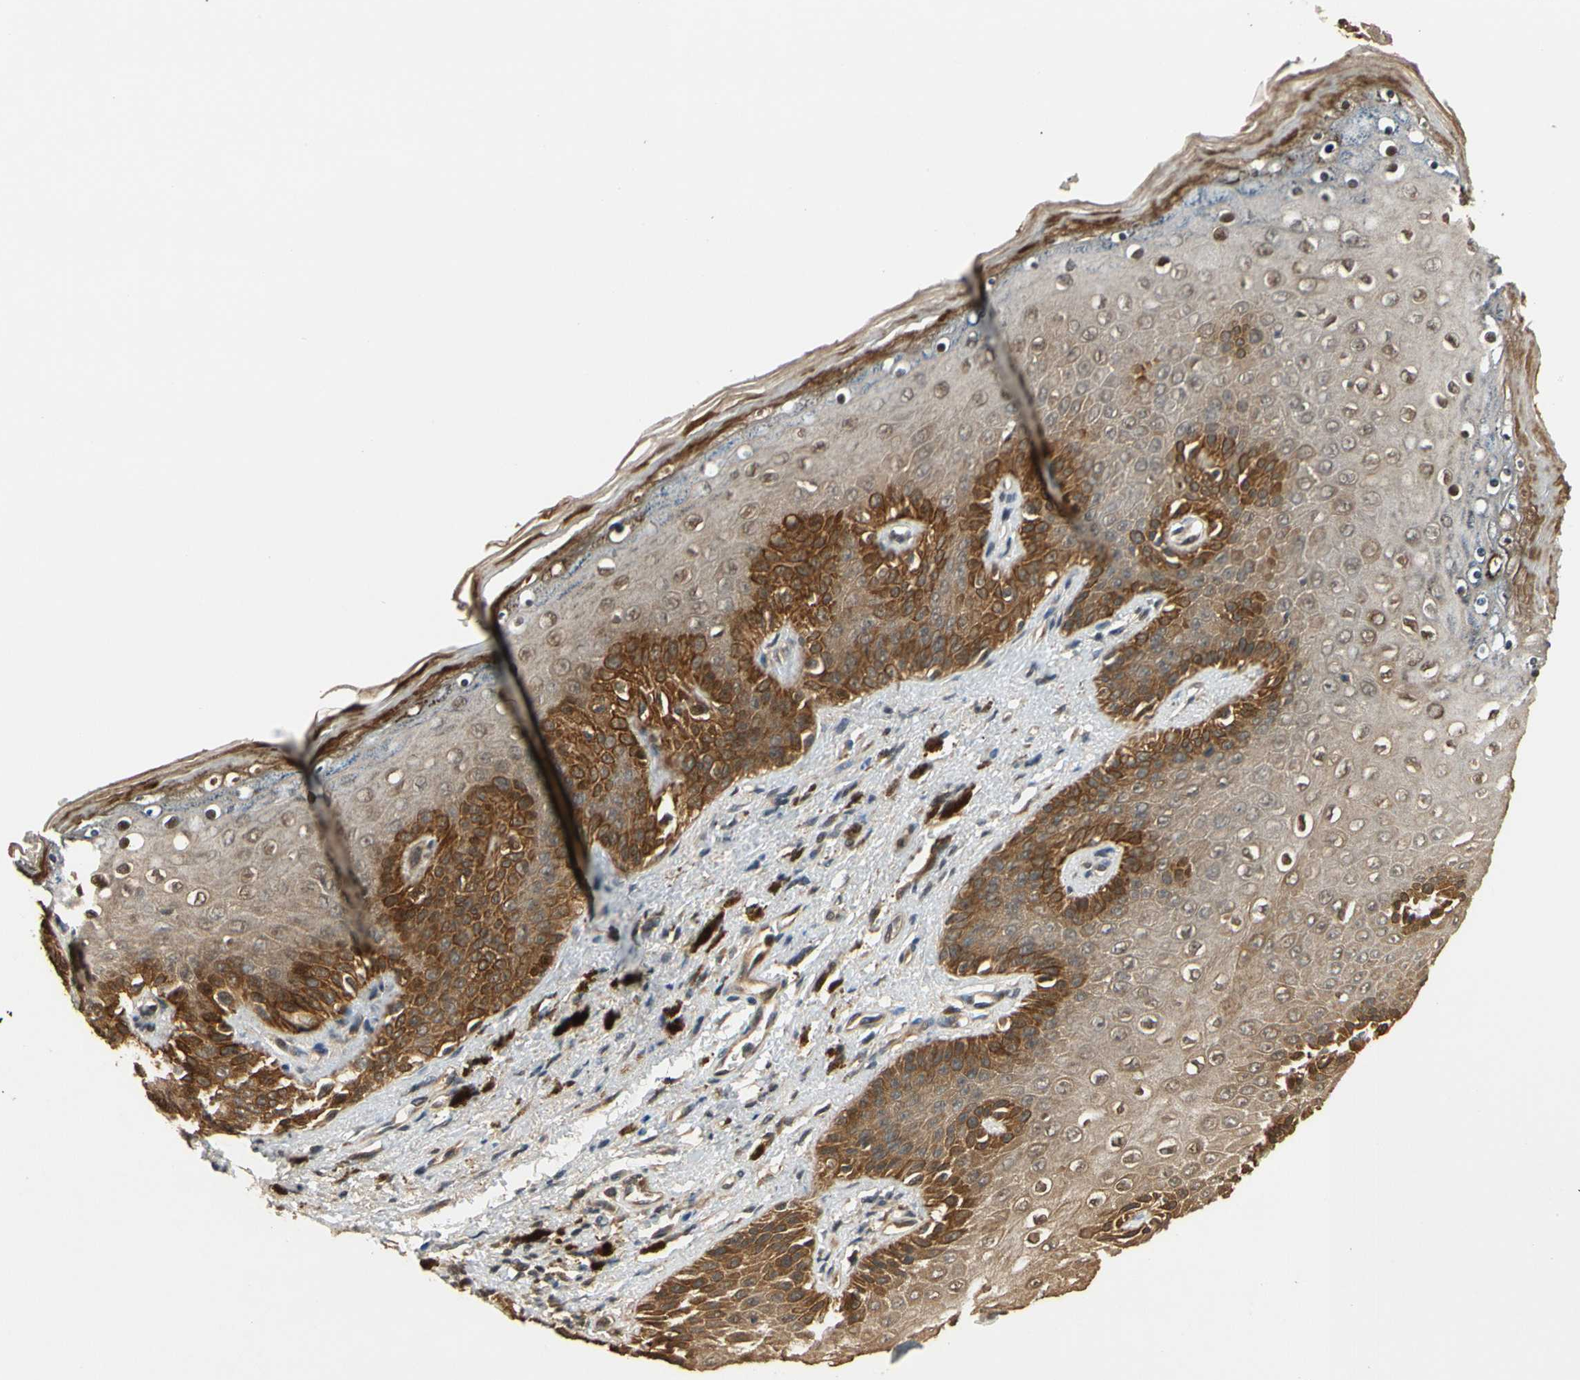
{"staining": {"intensity": "strong", "quantity": ">75%", "location": "cytoplasmic/membranous,nuclear"}, "tissue": "skin", "cell_type": "Epidermal cells", "image_type": "normal", "snomed": [{"axis": "morphology", "description": "Normal tissue, NOS"}, {"axis": "topography", "description": "Anal"}], "caption": "Immunohistochemistry (IHC) (DAB (3,3'-diaminobenzidine)) staining of unremarkable human skin demonstrates strong cytoplasmic/membranous,nuclear protein positivity in about >75% of epidermal cells.", "gene": "TMEM230", "patient": {"sex": "female", "age": 46}}